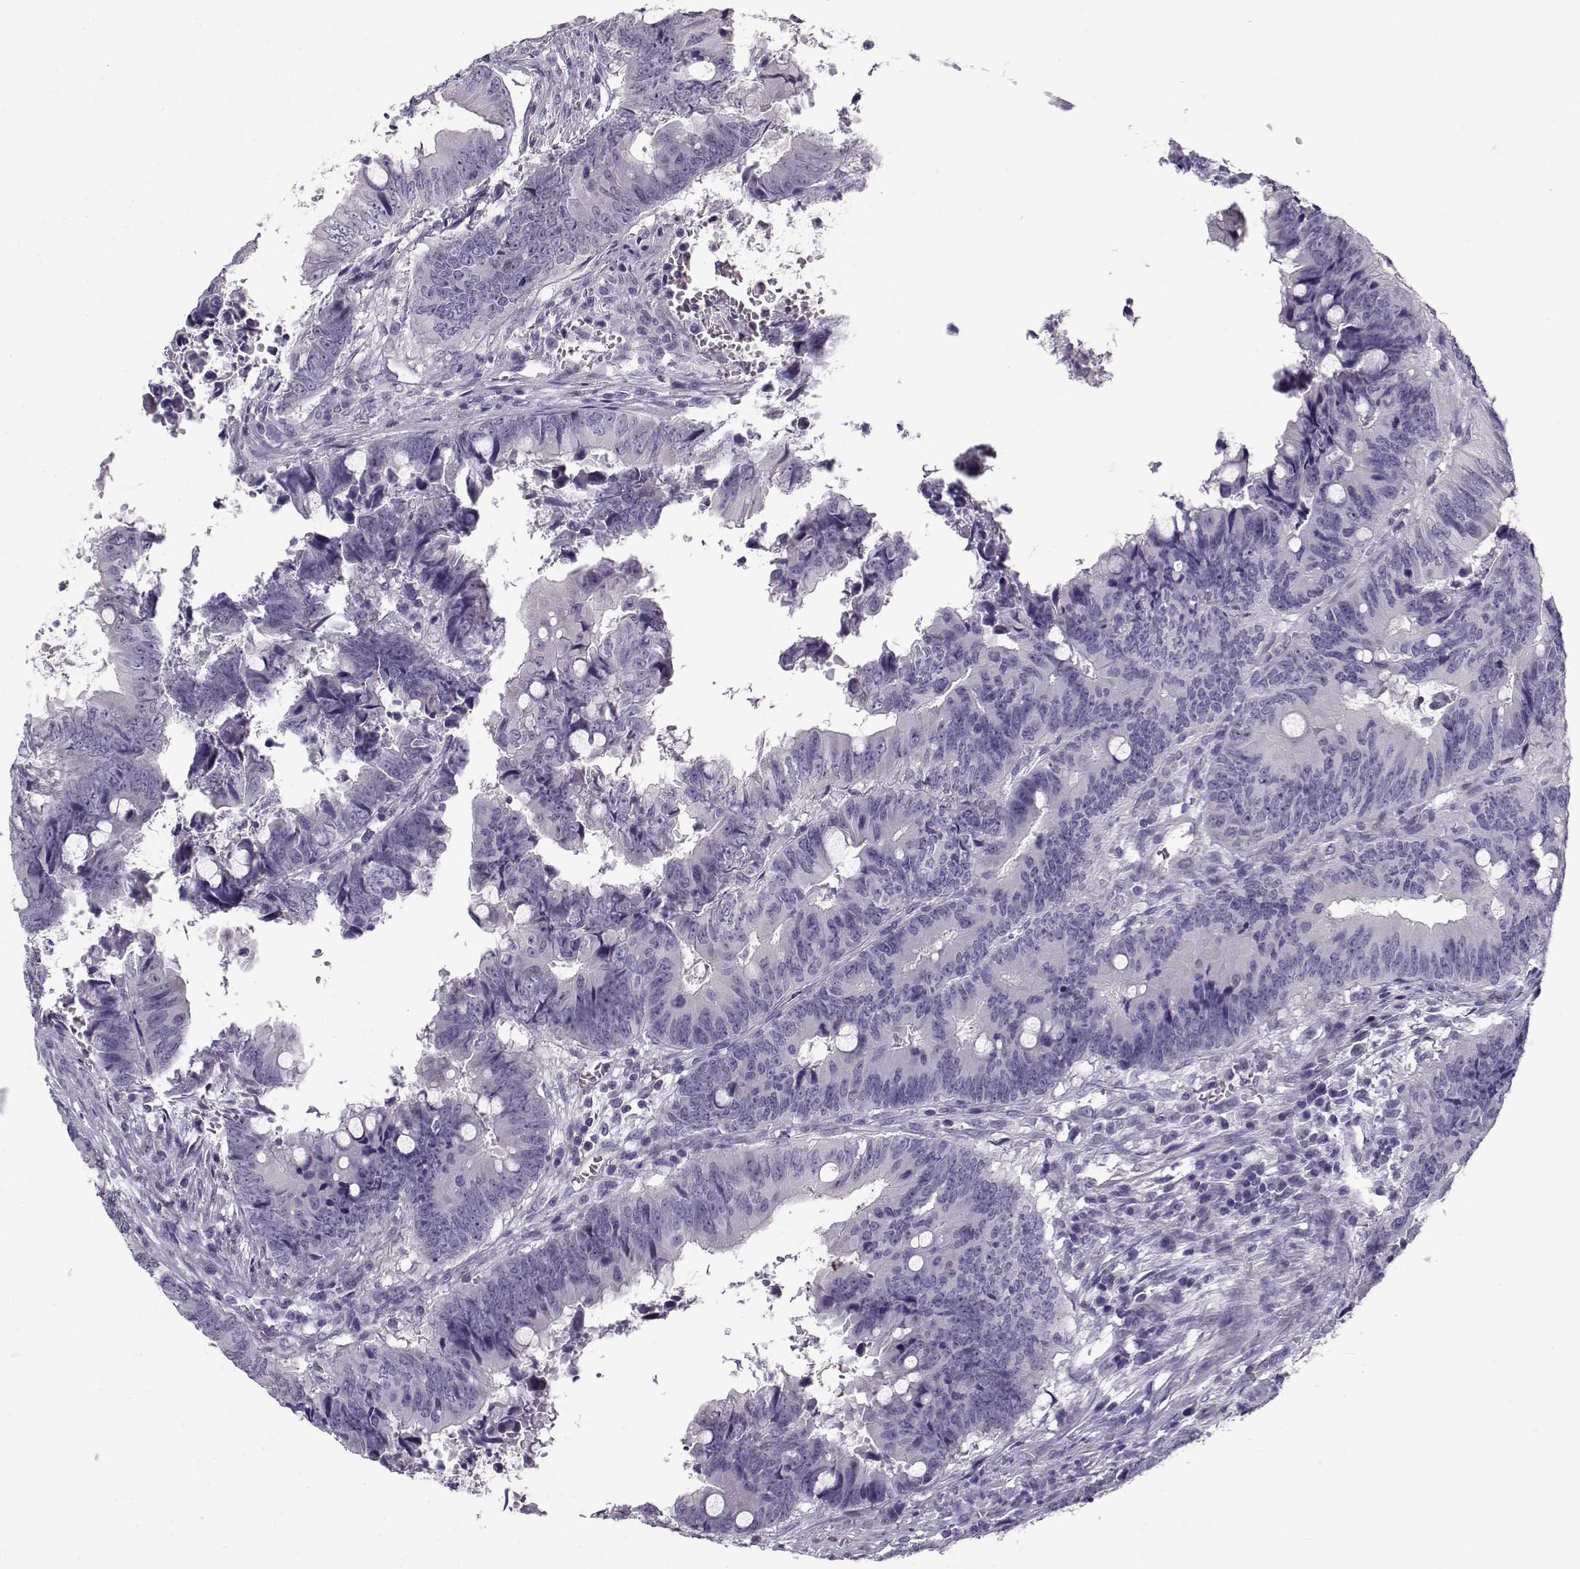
{"staining": {"intensity": "negative", "quantity": "none", "location": "none"}, "tissue": "colorectal cancer", "cell_type": "Tumor cells", "image_type": "cancer", "snomed": [{"axis": "morphology", "description": "Adenocarcinoma, NOS"}, {"axis": "topography", "description": "Colon"}], "caption": "Immunohistochemistry of human colorectal adenocarcinoma demonstrates no positivity in tumor cells. (IHC, brightfield microscopy, high magnification).", "gene": "MYO1A", "patient": {"sex": "female", "age": 82}}